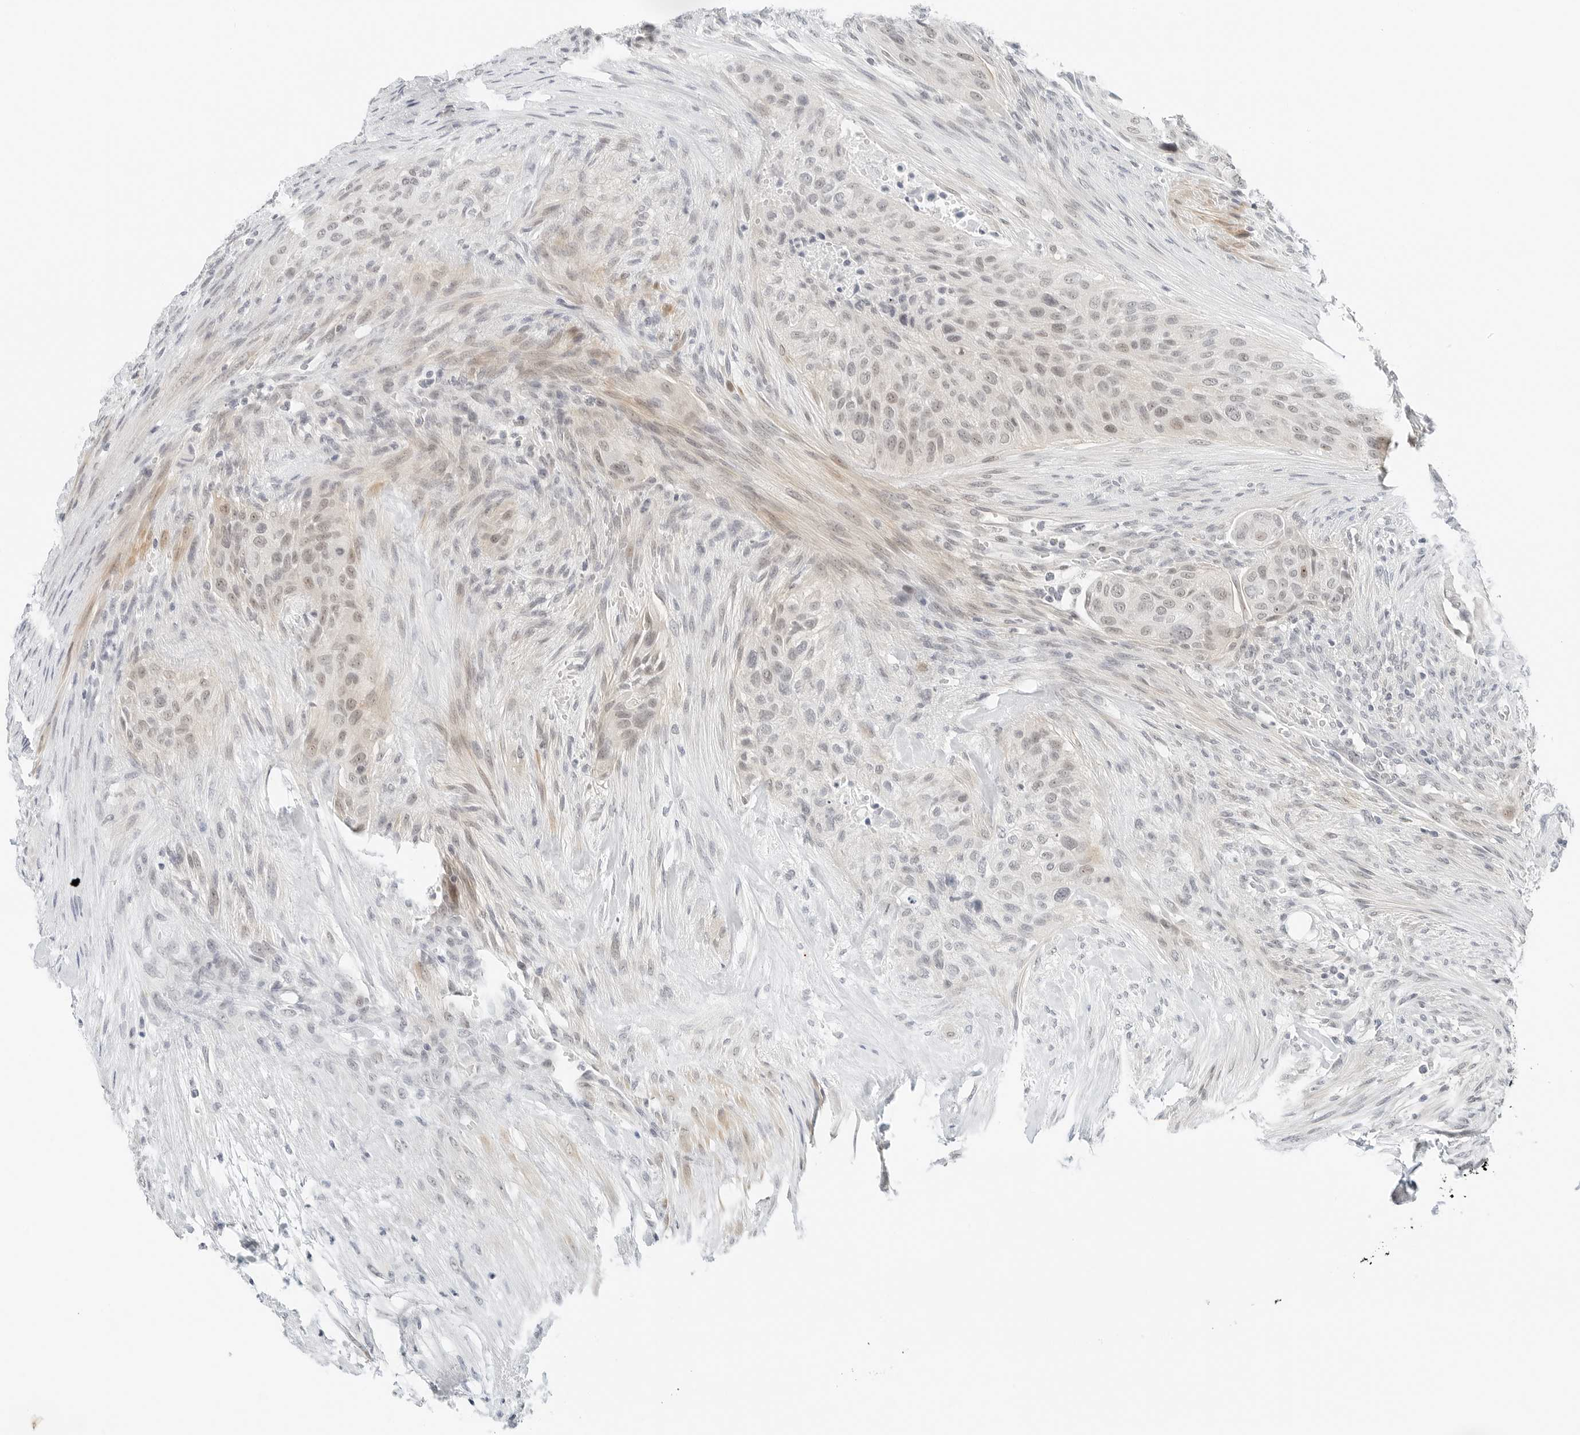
{"staining": {"intensity": "weak", "quantity": "25%-75%", "location": "nuclear"}, "tissue": "urothelial cancer", "cell_type": "Tumor cells", "image_type": "cancer", "snomed": [{"axis": "morphology", "description": "Urothelial carcinoma, High grade"}, {"axis": "topography", "description": "Urinary bladder"}], "caption": "Immunohistochemistry histopathology image of neoplastic tissue: human urothelial cancer stained using immunohistochemistry (IHC) demonstrates low levels of weak protein expression localized specifically in the nuclear of tumor cells, appearing as a nuclear brown color.", "gene": "CCSAP", "patient": {"sex": "male", "age": 35}}